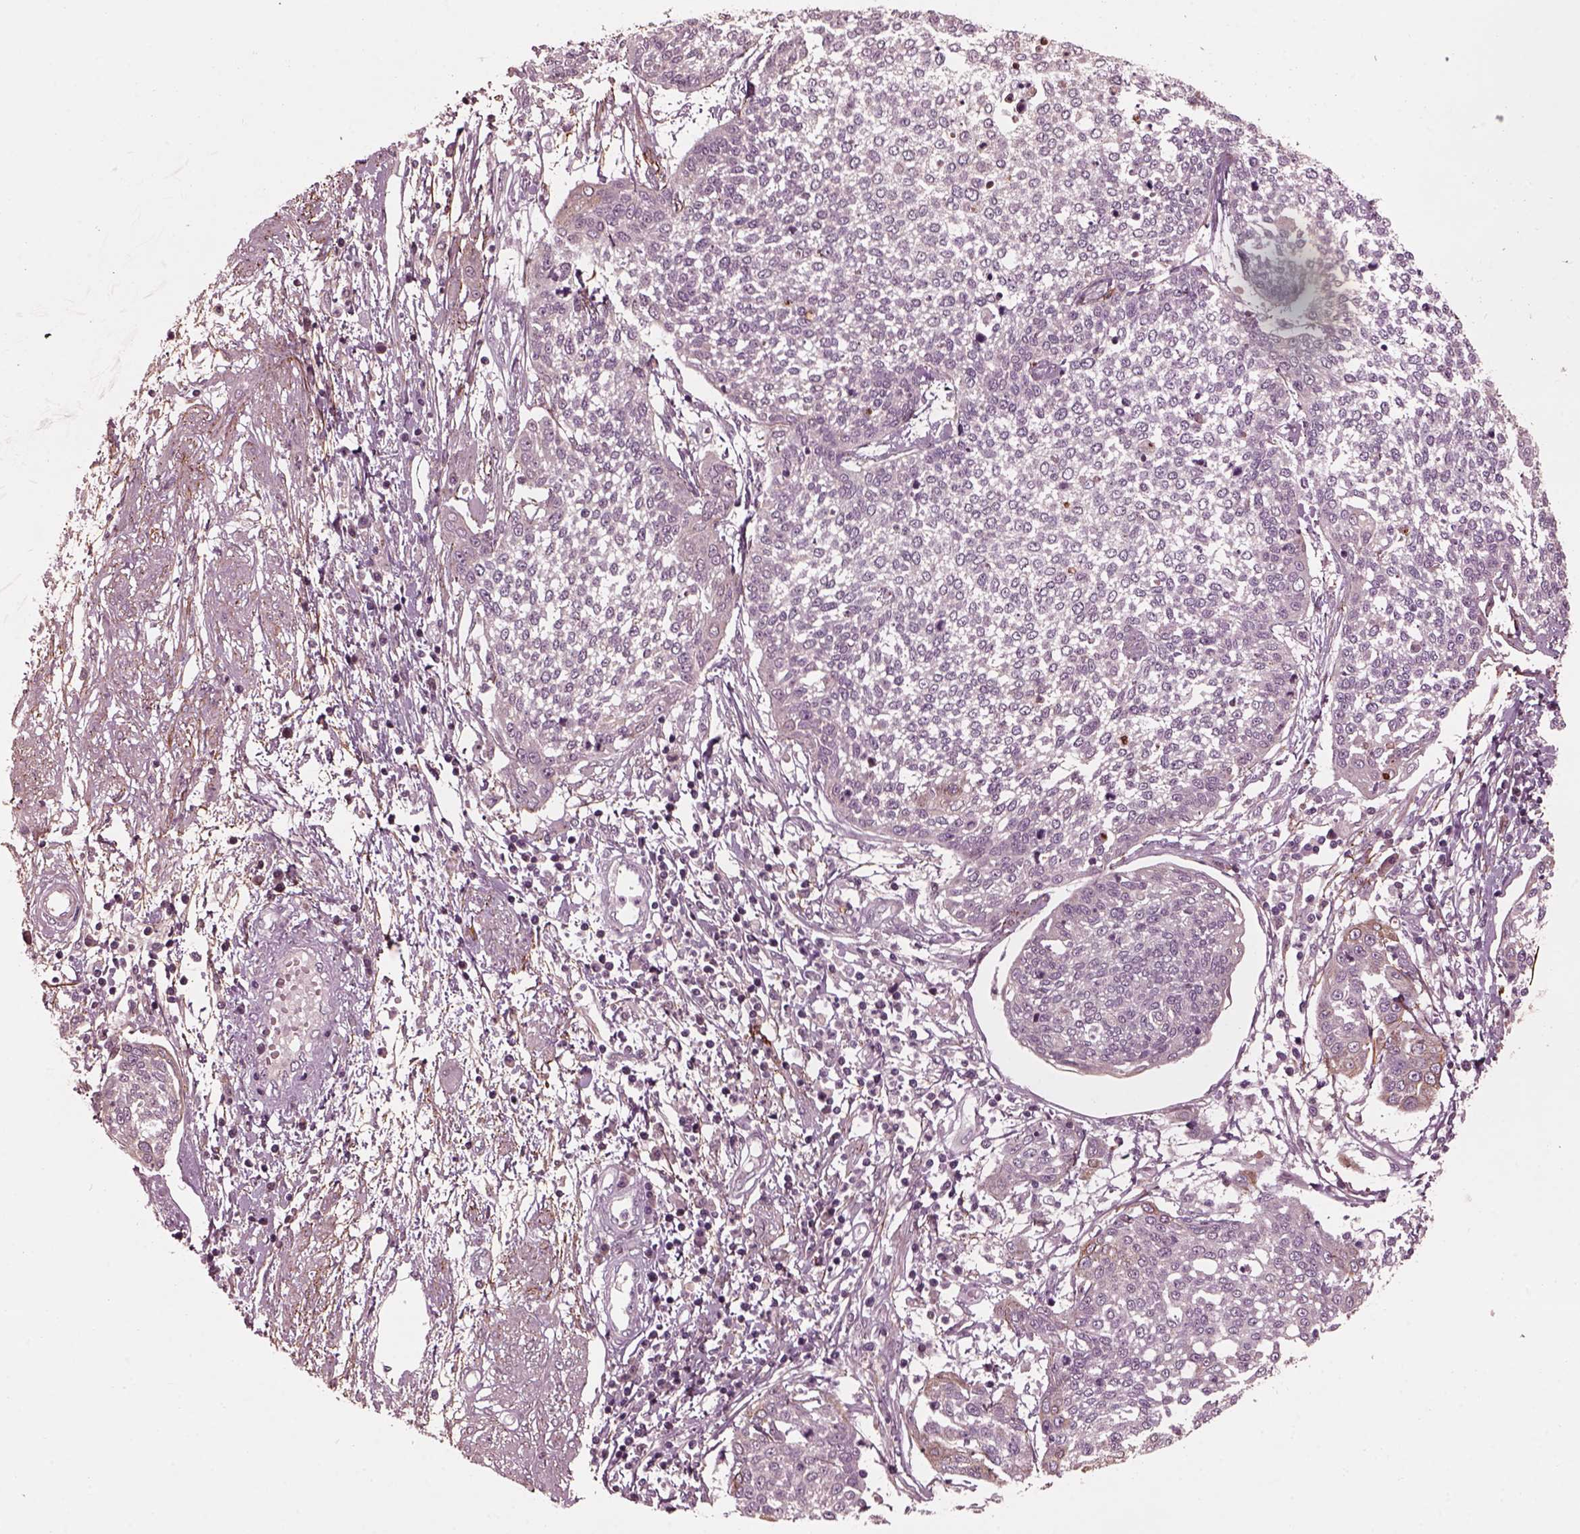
{"staining": {"intensity": "negative", "quantity": "none", "location": "none"}, "tissue": "cervical cancer", "cell_type": "Tumor cells", "image_type": "cancer", "snomed": [{"axis": "morphology", "description": "Squamous cell carcinoma, NOS"}, {"axis": "topography", "description": "Cervix"}], "caption": "Protein analysis of squamous cell carcinoma (cervical) demonstrates no significant expression in tumor cells.", "gene": "EFEMP1", "patient": {"sex": "female", "age": 34}}